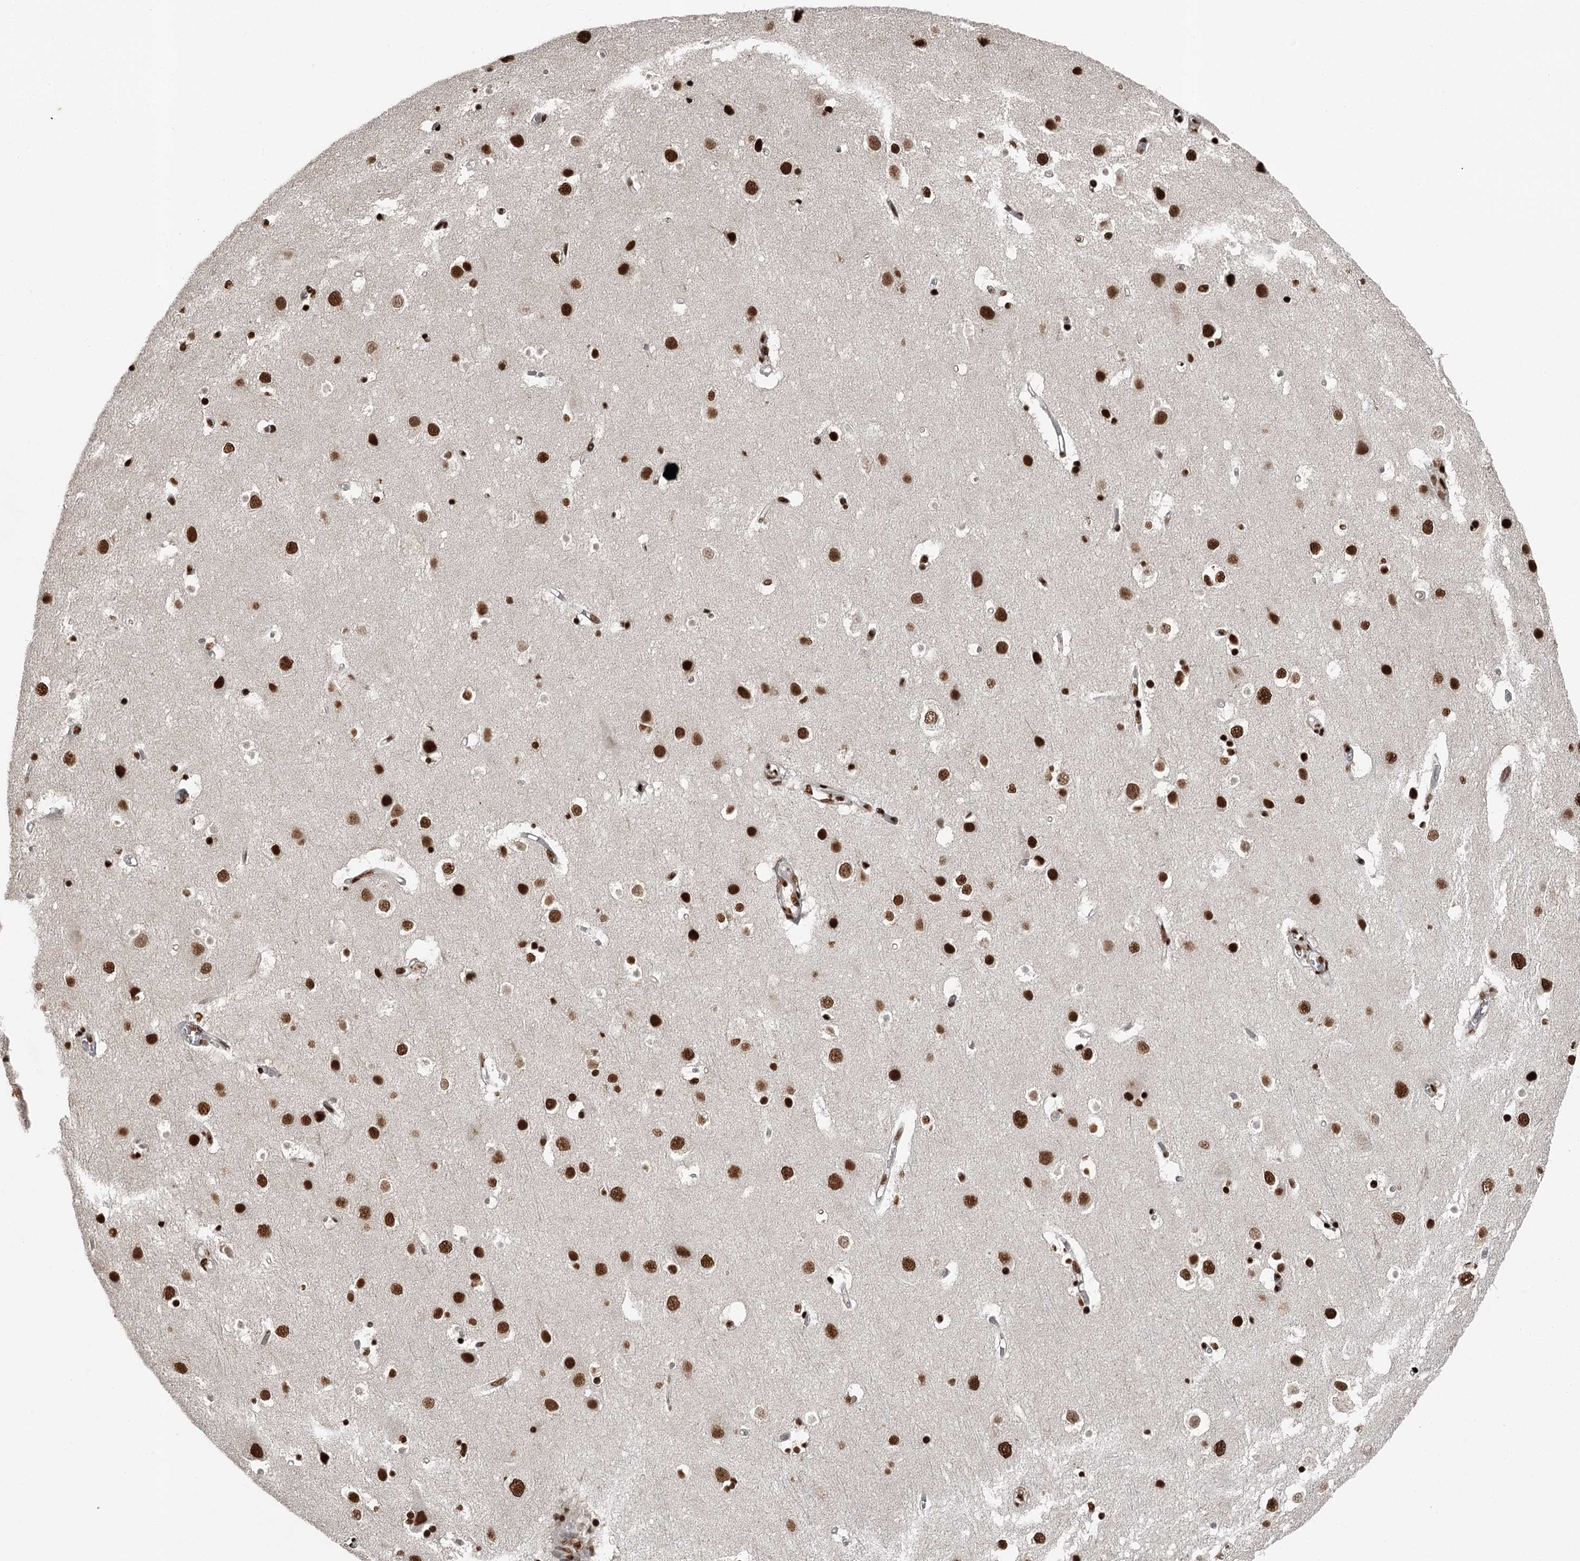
{"staining": {"intensity": "strong", "quantity": ">75%", "location": "nuclear"}, "tissue": "cerebral cortex", "cell_type": "Endothelial cells", "image_type": "normal", "snomed": [{"axis": "morphology", "description": "Normal tissue, NOS"}, {"axis": "topography", "description": "Cerebral cortex"}], "caption": "Immunohistochemistry (IHC) image of normal cerebral cortex stained for a protein (brown), which exhibits high levels of strong nuclear staining in approximately >75% of endothelial cells.", "gene": "RBBP7", "patient": {"sex": "male", "age": 54}}